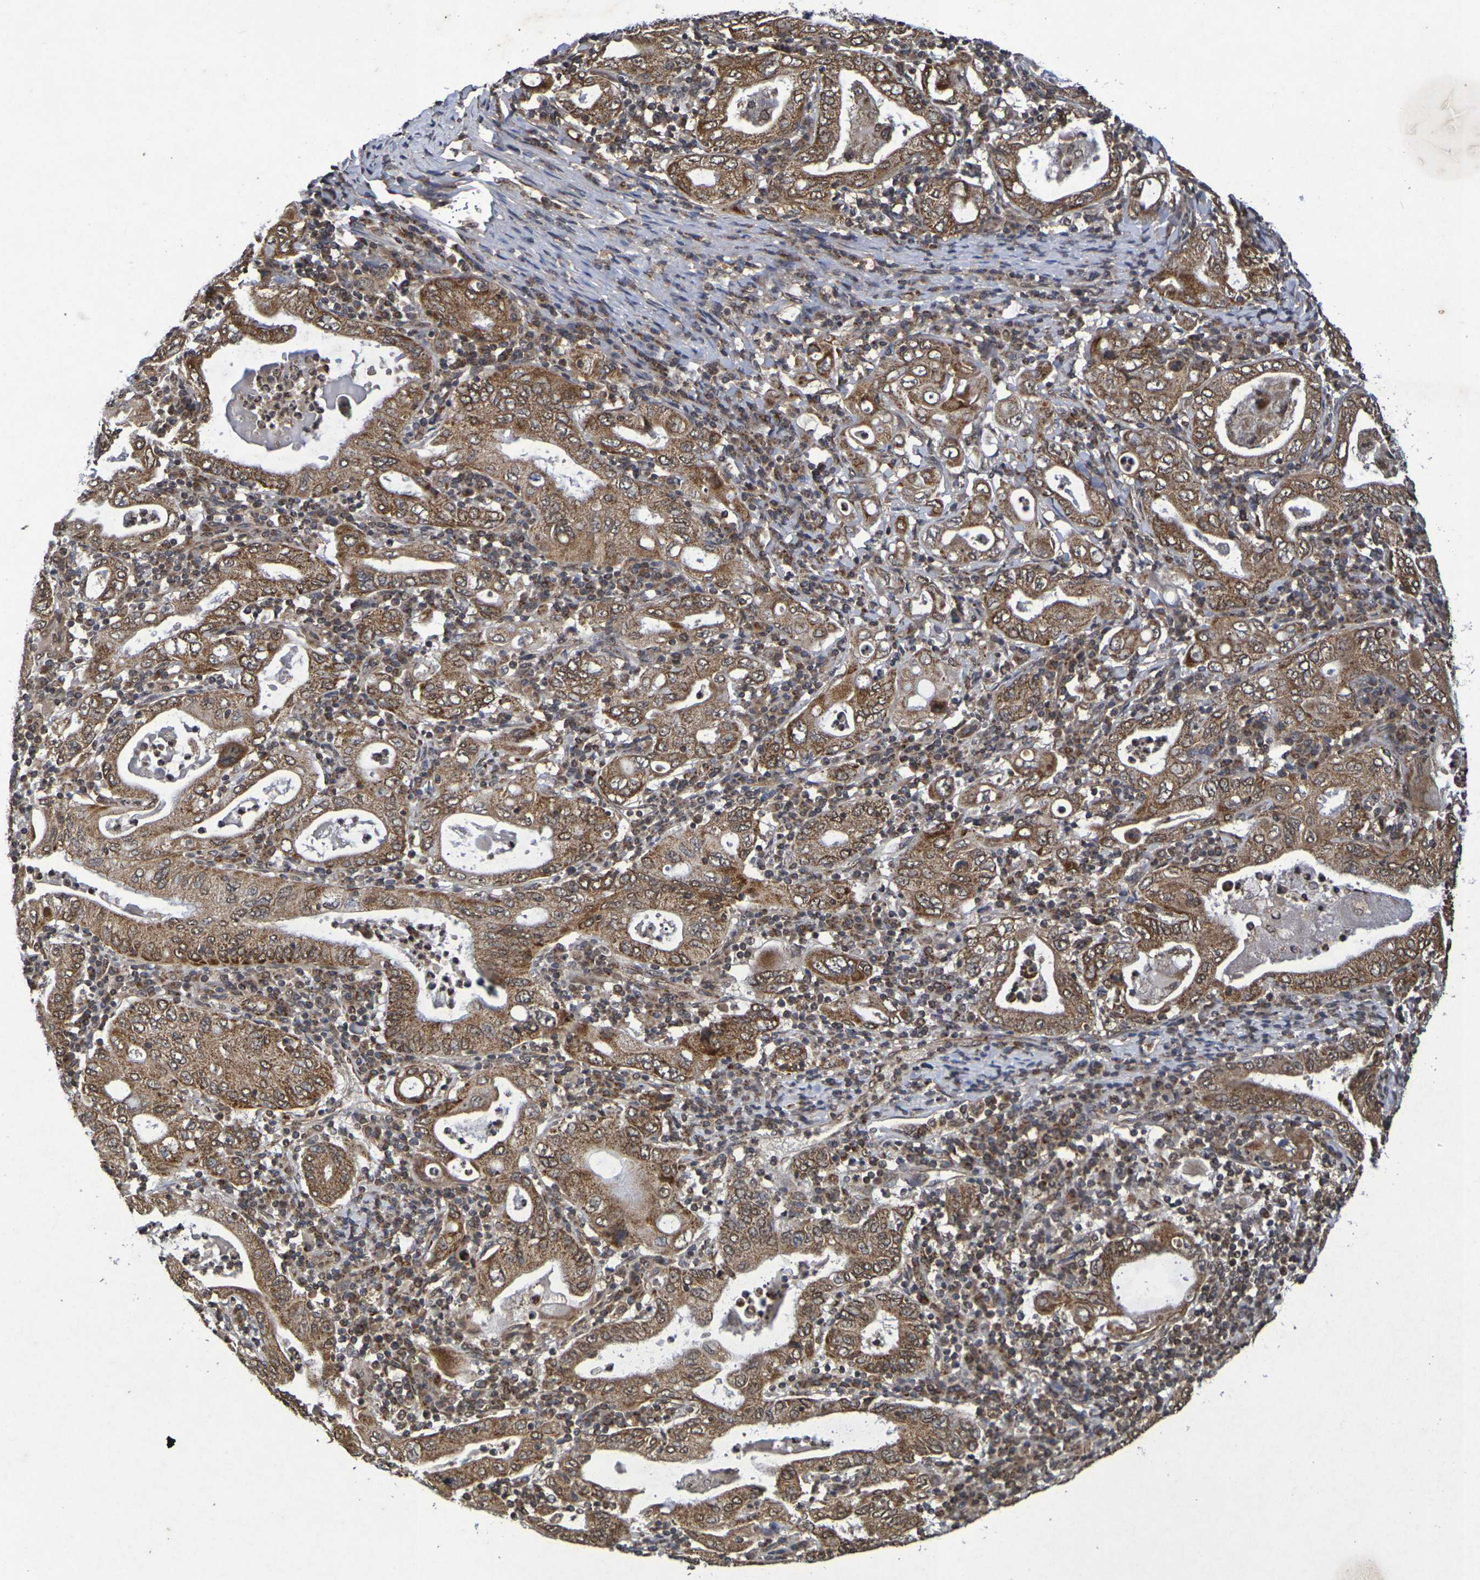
{"staining": {"intensity": "moderate", "quantity": ">75%", "location": "cytoplasmic/membranous,nuclear"}, "tissue": "stomach cancer", "cell_type": "Tumor cells", "image_type": "cancer", "snomed": [{"axis": "morphology", "description": "Normal tissue, NOS"}, {"axis": "morphology", "description": "Adenocarcinoma, NOS"}, {"axis": "topography", "description": "Esophagus"}, {"axis": "topography", "description": "Stomach, upper"}, {"axis": "topography", "description": "Peripheral nerve tissue"}], "caption": "Moderate cytoplasmic/membranous and nuclear protein positivity is appreciated in approximately >75% of tumor cells in stomach adenocarcinoma. Using DAB (3,3'-diaminobenzidine) (brown) and hematoxylin (blue) stains, captured at high magnification using brightfield microscopy.", "gene": "GUCY1A2", "patient": {"sex": "male", "age": 62}}